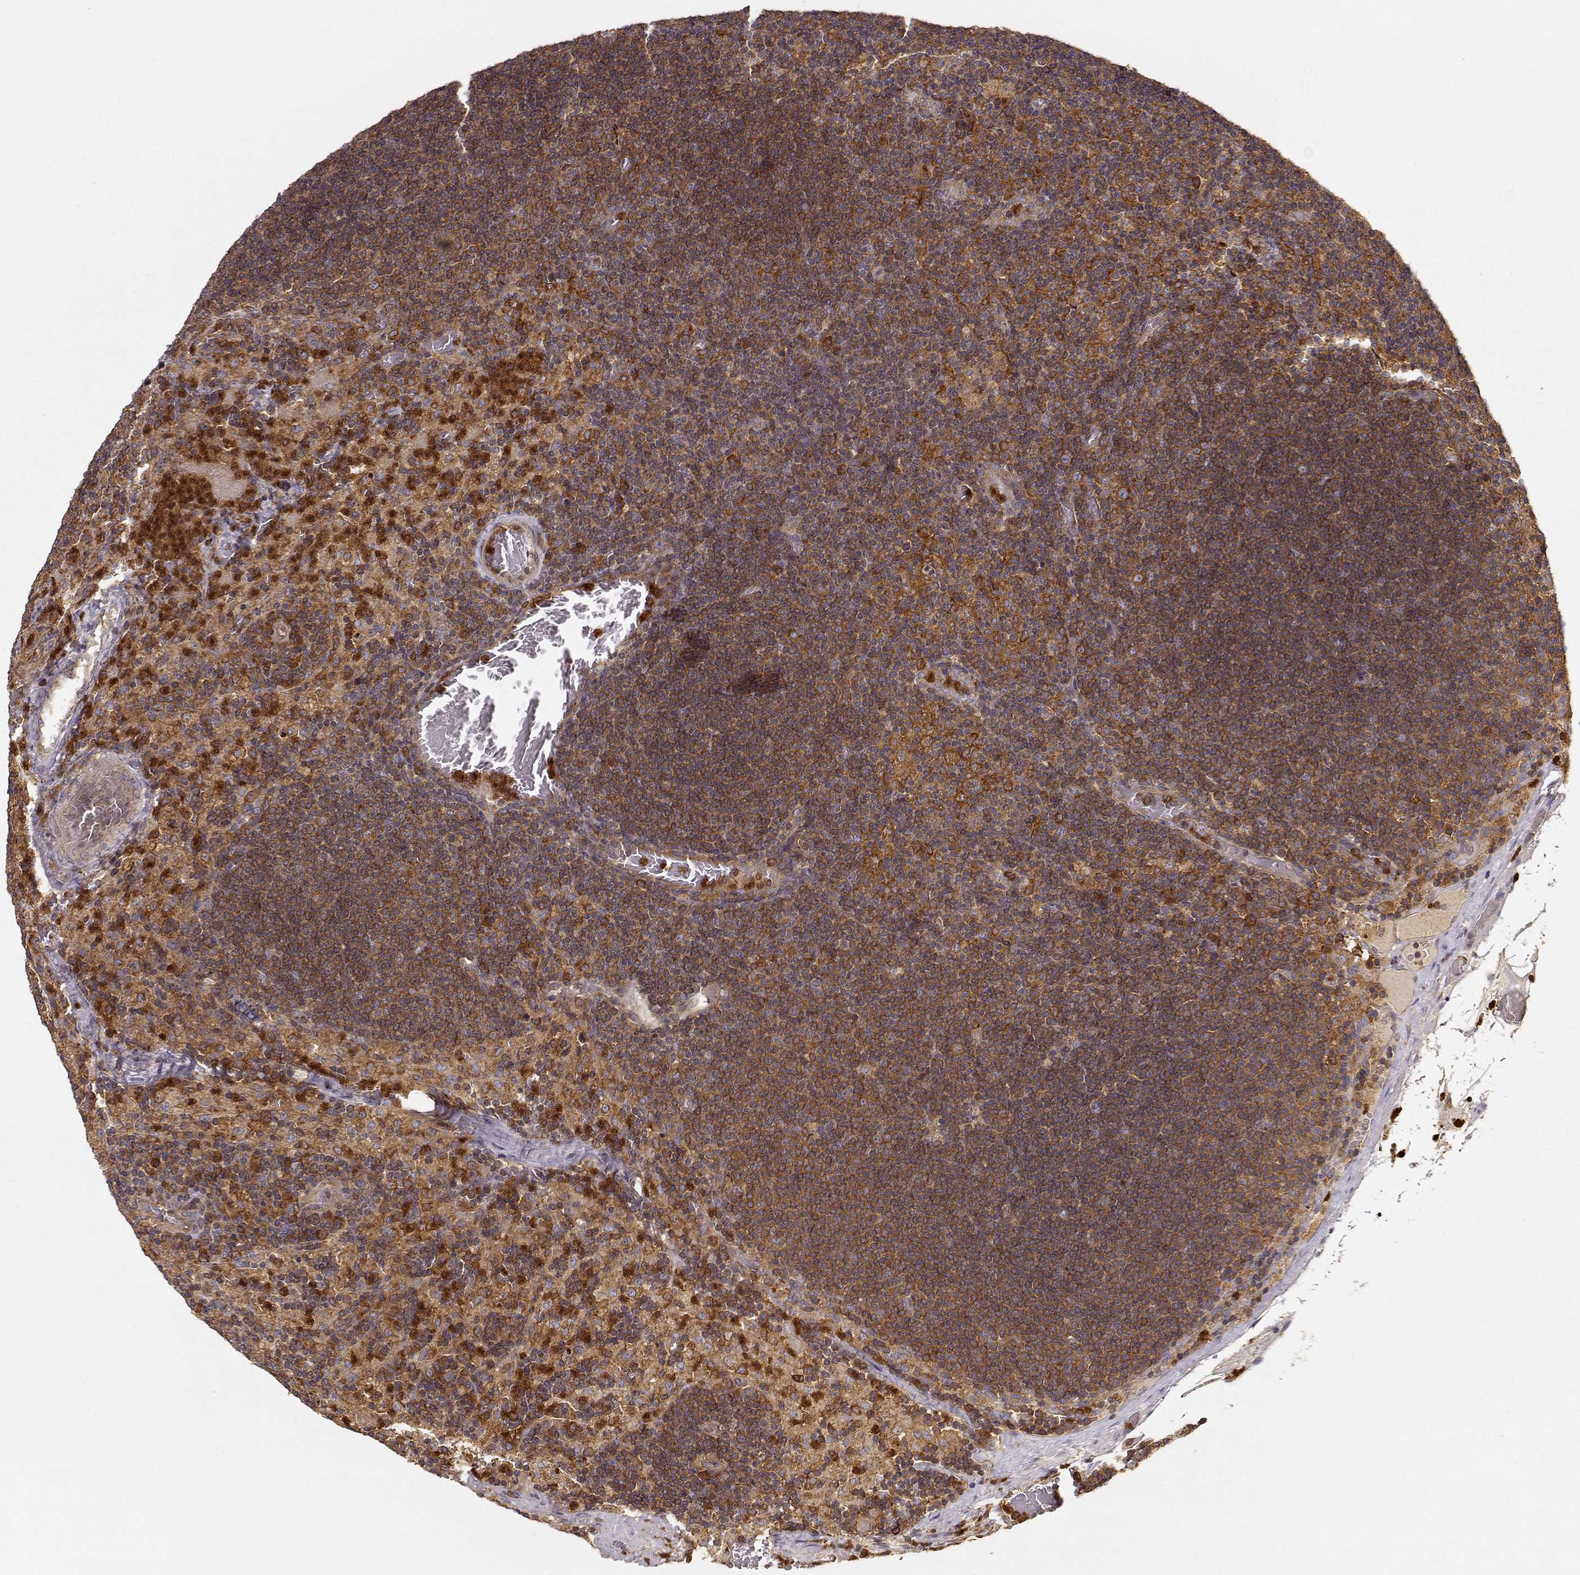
{"staining": {"intensity": "strong", "quantity": "25%-75%", "location": "cytoplasmic/membranous"}, "tissue": "lymph node", "cell_type": "Germinal center cells", "image_type": "normal", "snomed": [{"axis": "morphology", "description": "Normal tissue, NOS"}, {"axis": "topography", "description": "Lymph node"}], "caption": "Unremarkable lymph node exhibits strong cytoplasmic/membranous positivity in about 25%-75% of germinal center cells The staining was performed using DAB (3,3'-diaminobenzidine), with brown indicating positive protein expression. Nuclei are stained blue with hematoxylin..", "gene": "ARHGEF2", "patient": {"sex": "male", "age": 63}}